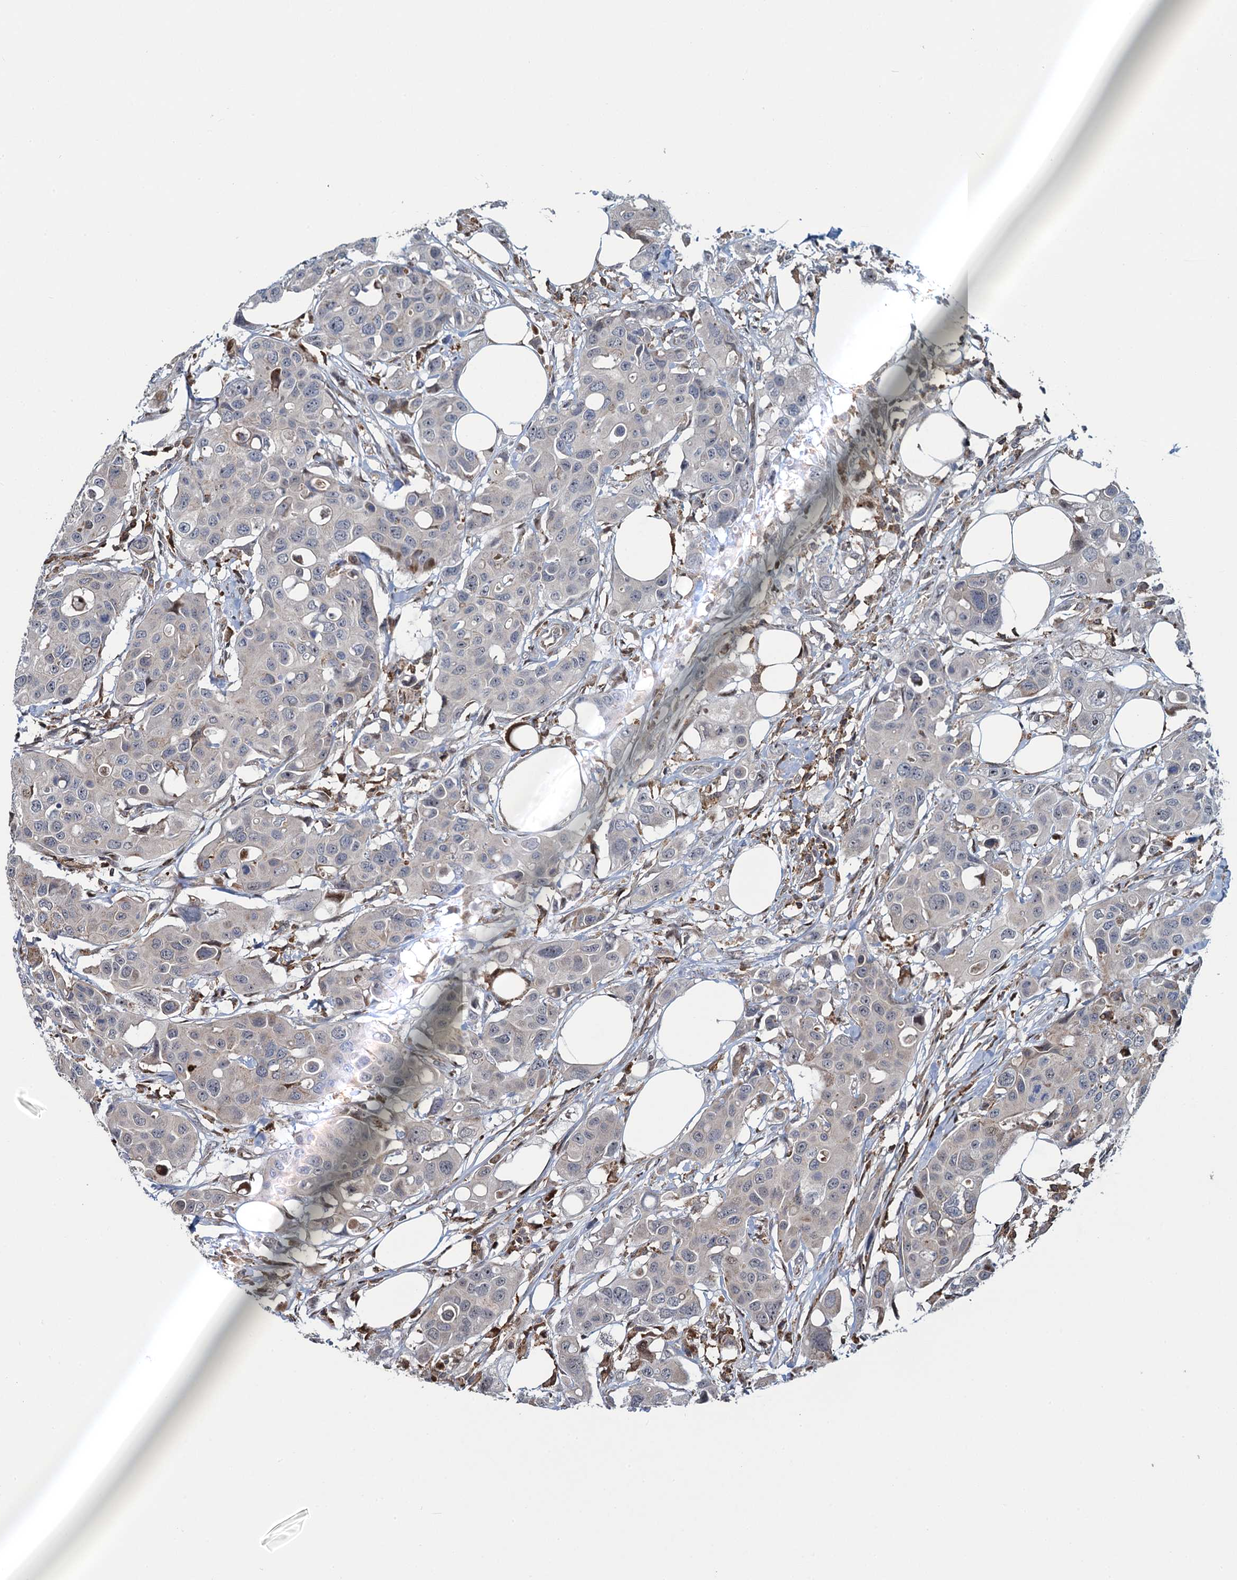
{"staining": {"intensity": "negative", "quantity": "none", "location": "none"}, "tissue": "colorectal cancer", "cell_type": "Tumor cells", "image_type": "cancer", "snomed": [{"axis": "morphology", "description": "Adenocarcinoma, NOS"}, {"axis": "topography", "description": "Colon"}], "caption": "Image shows no protein expression in tumor cells of colorectal cancer tissue. Brightfield microscopy of IHC stained with DAB (3,3'-diaminobenzidine) (brown) and hematoxylin (blue), captured at high magnification.", "gene": "CCDC102A", "patient": {"sex": "male", "age": 77}}